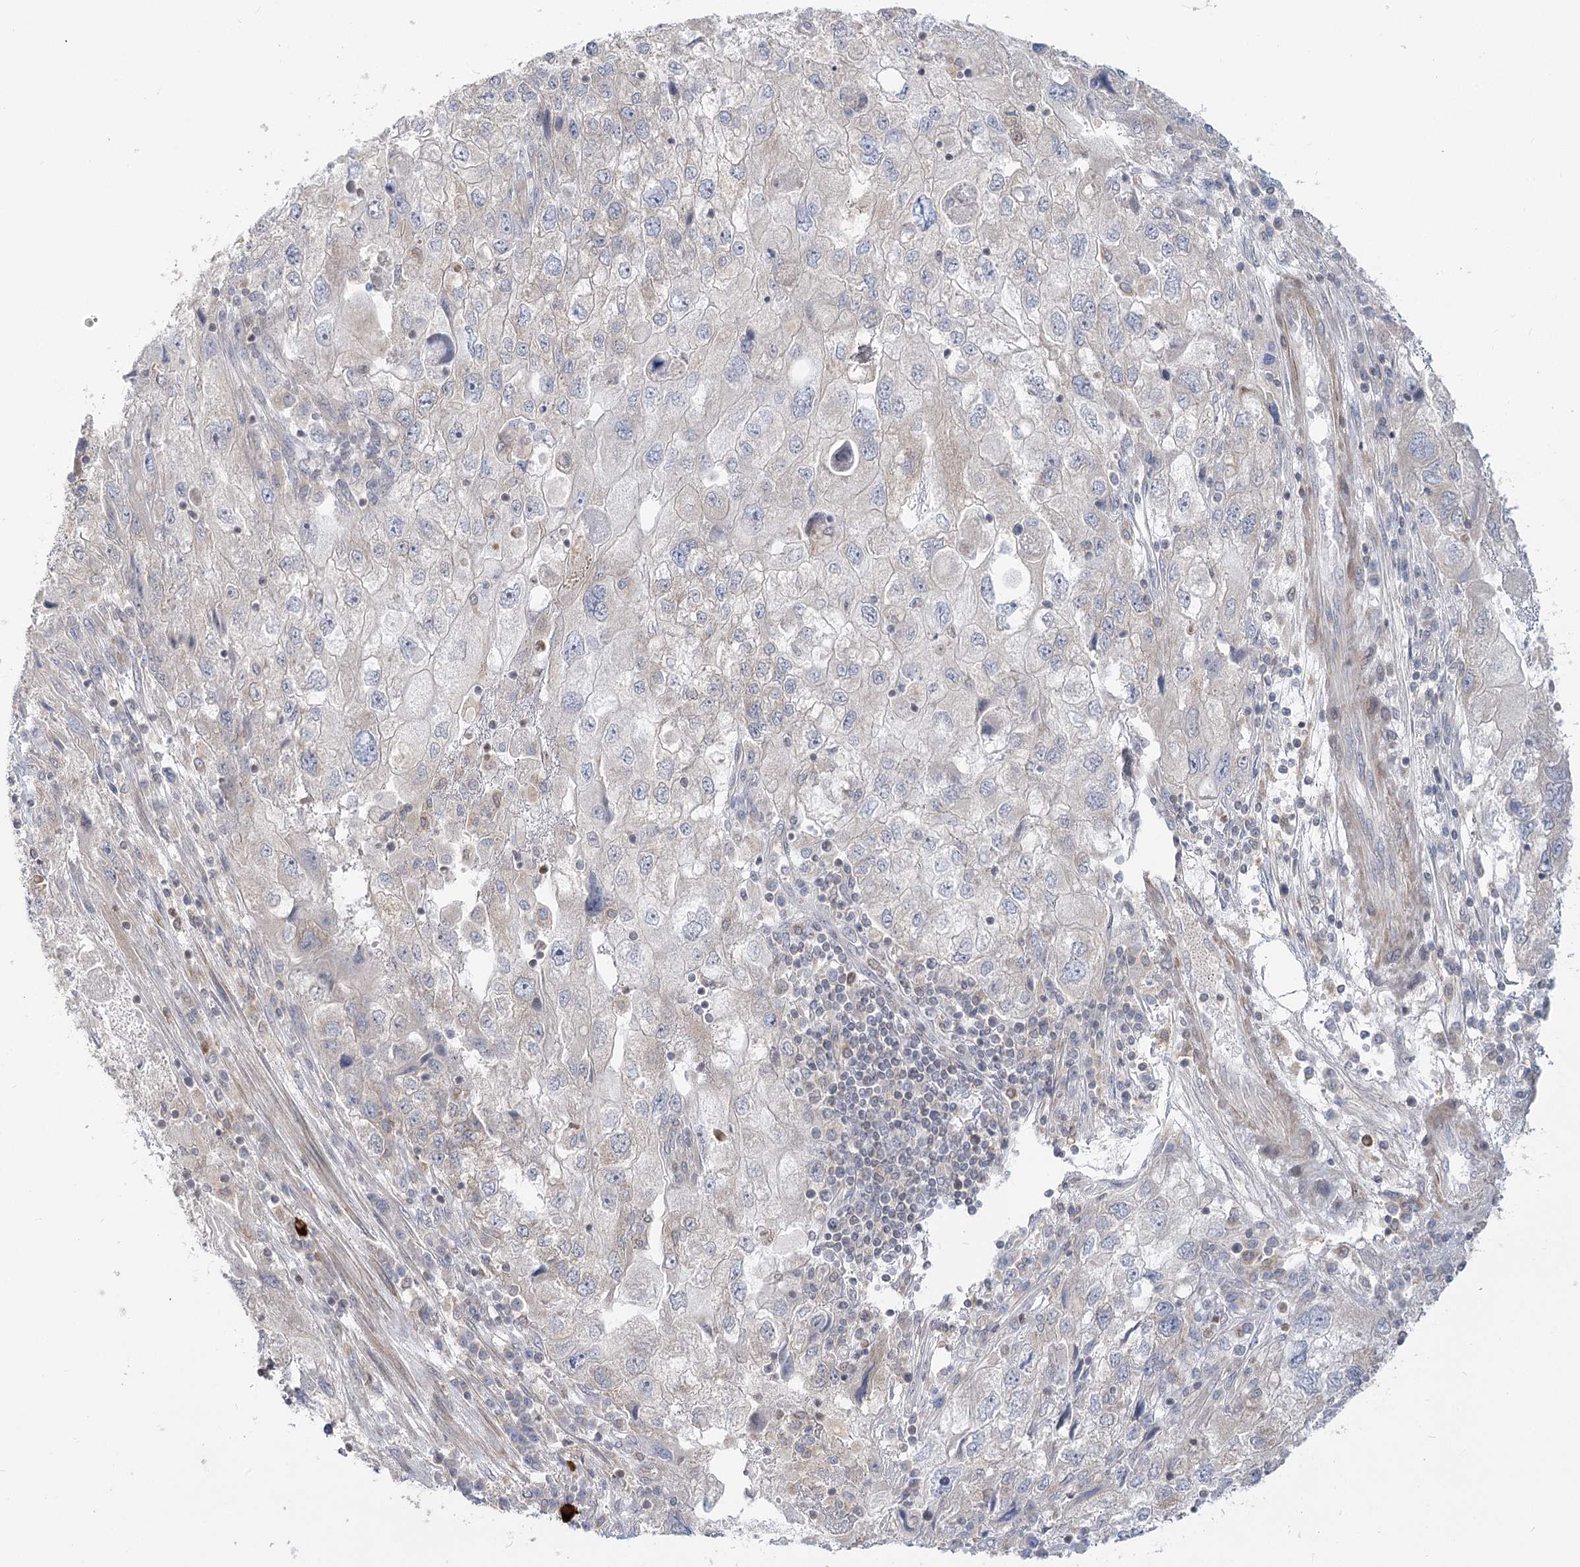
{"staining": {"intensity": "negative", "quantity": "none", "location": "none"}, "tissue": "endometrial cancer", "cell_type": "Tumor cells", "image_type": "cancer", "snomed": [{"axis": "morphology", "description": "Adenocarcinoma, NOS"}, {"axis": "topography", "description": "Endometrium"}], "caption": "DAB immunohistochemical staining of endometrial cancer reveals no significant expression in tumor cells.", "gene": "MTMR3", "patient": {"sex": "female", "age": 49}}